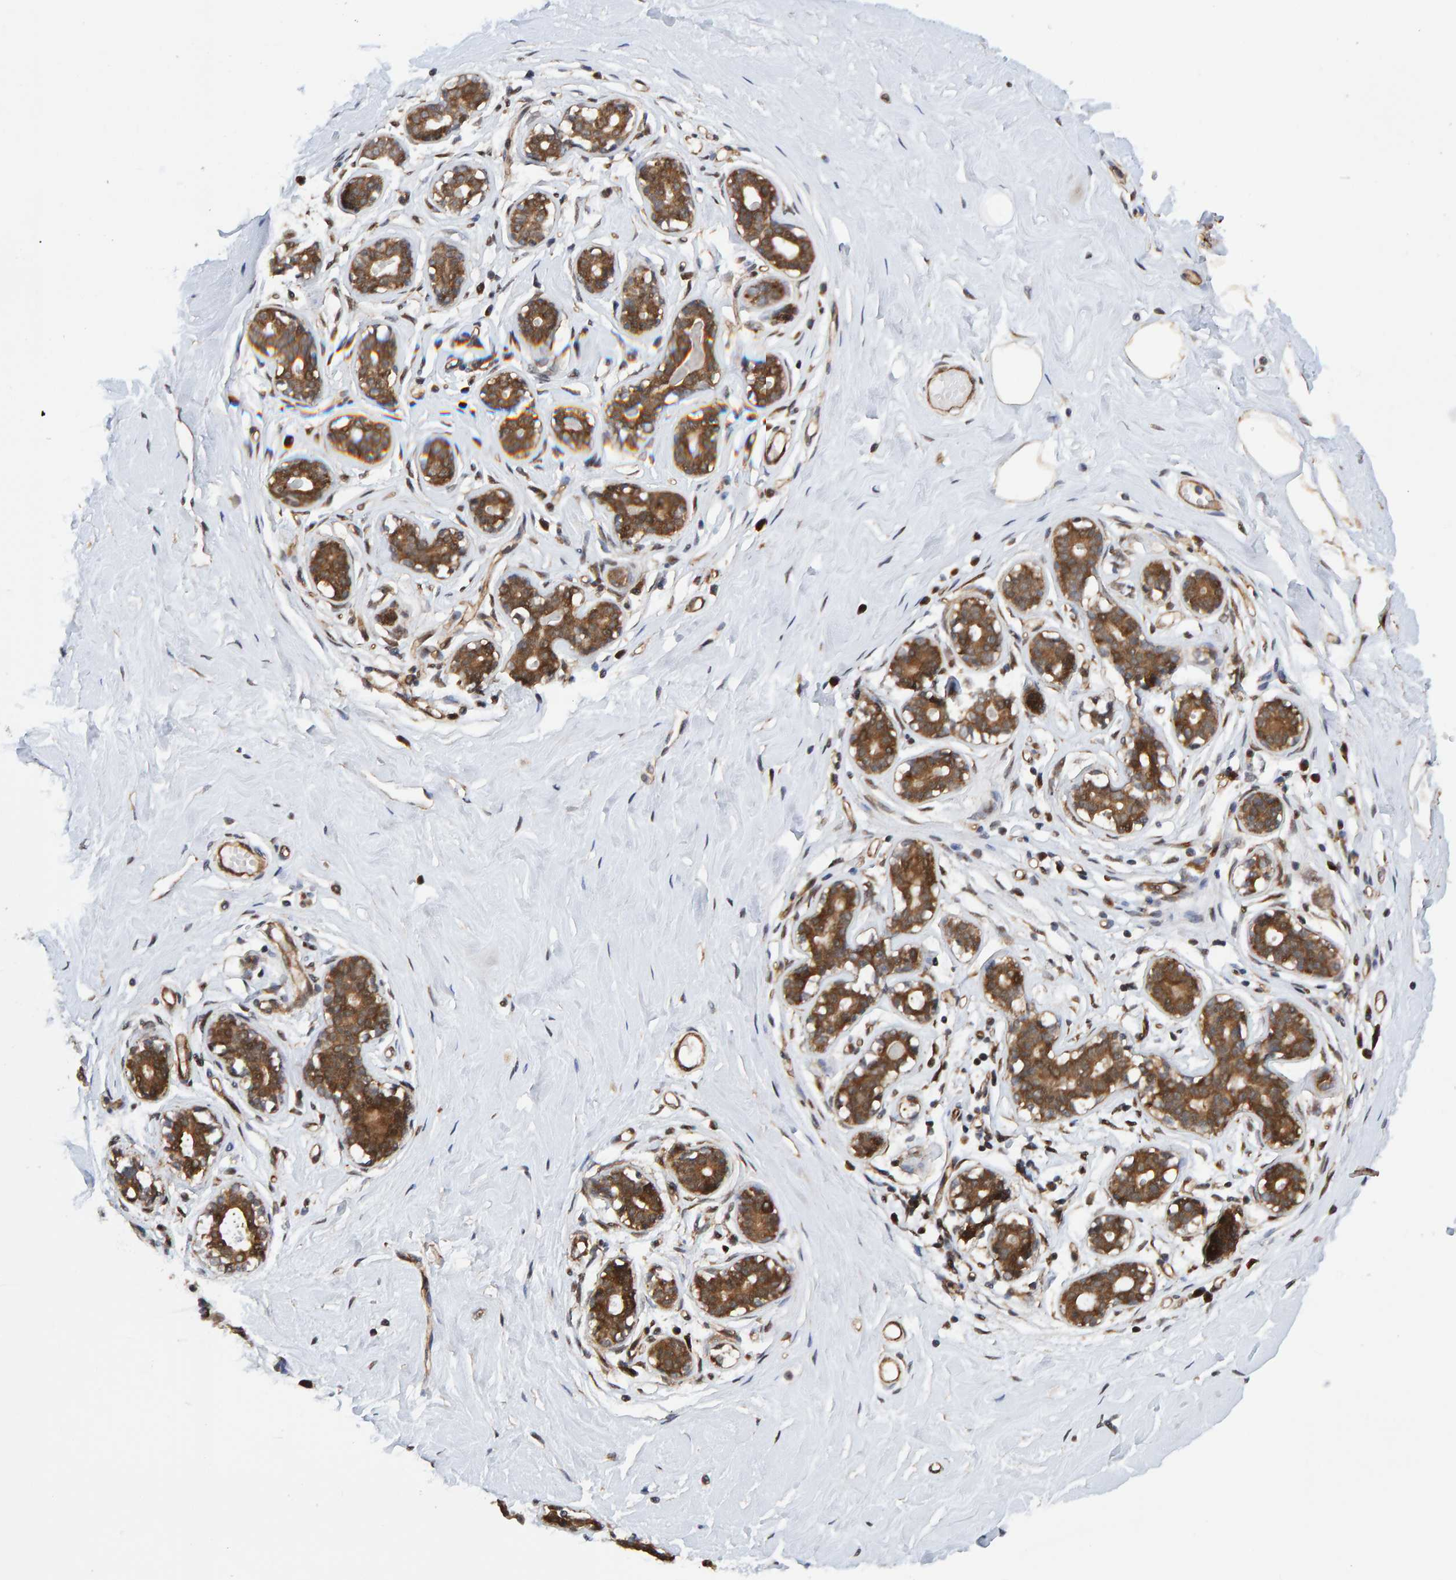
{"staining": {"intensity": "moderate", "quantity": "25%-75%", "location": "cytoplasmic/membranous"}, "tissue": "breast", "cell_type": "Adipocytes", "image_type": "normal", "snomed": [{"axis": "morphology", "description": "Normal tissue, NOS"}, {"axis": "topography", "description": "Breast"}], "caption": "Protein expression analysis of unremarkable breast reveals moderate cytoplasmic/membranous expression in about 25%-75% of adipocytes. Using DAB (3,3'-diaminobenzidine) (brown) and hematoxylin (blue) stains, captured at high magnification using brightfield microscopy.", "gene": "SCRN2", "patient": {"sex": "female", "age": 23}}